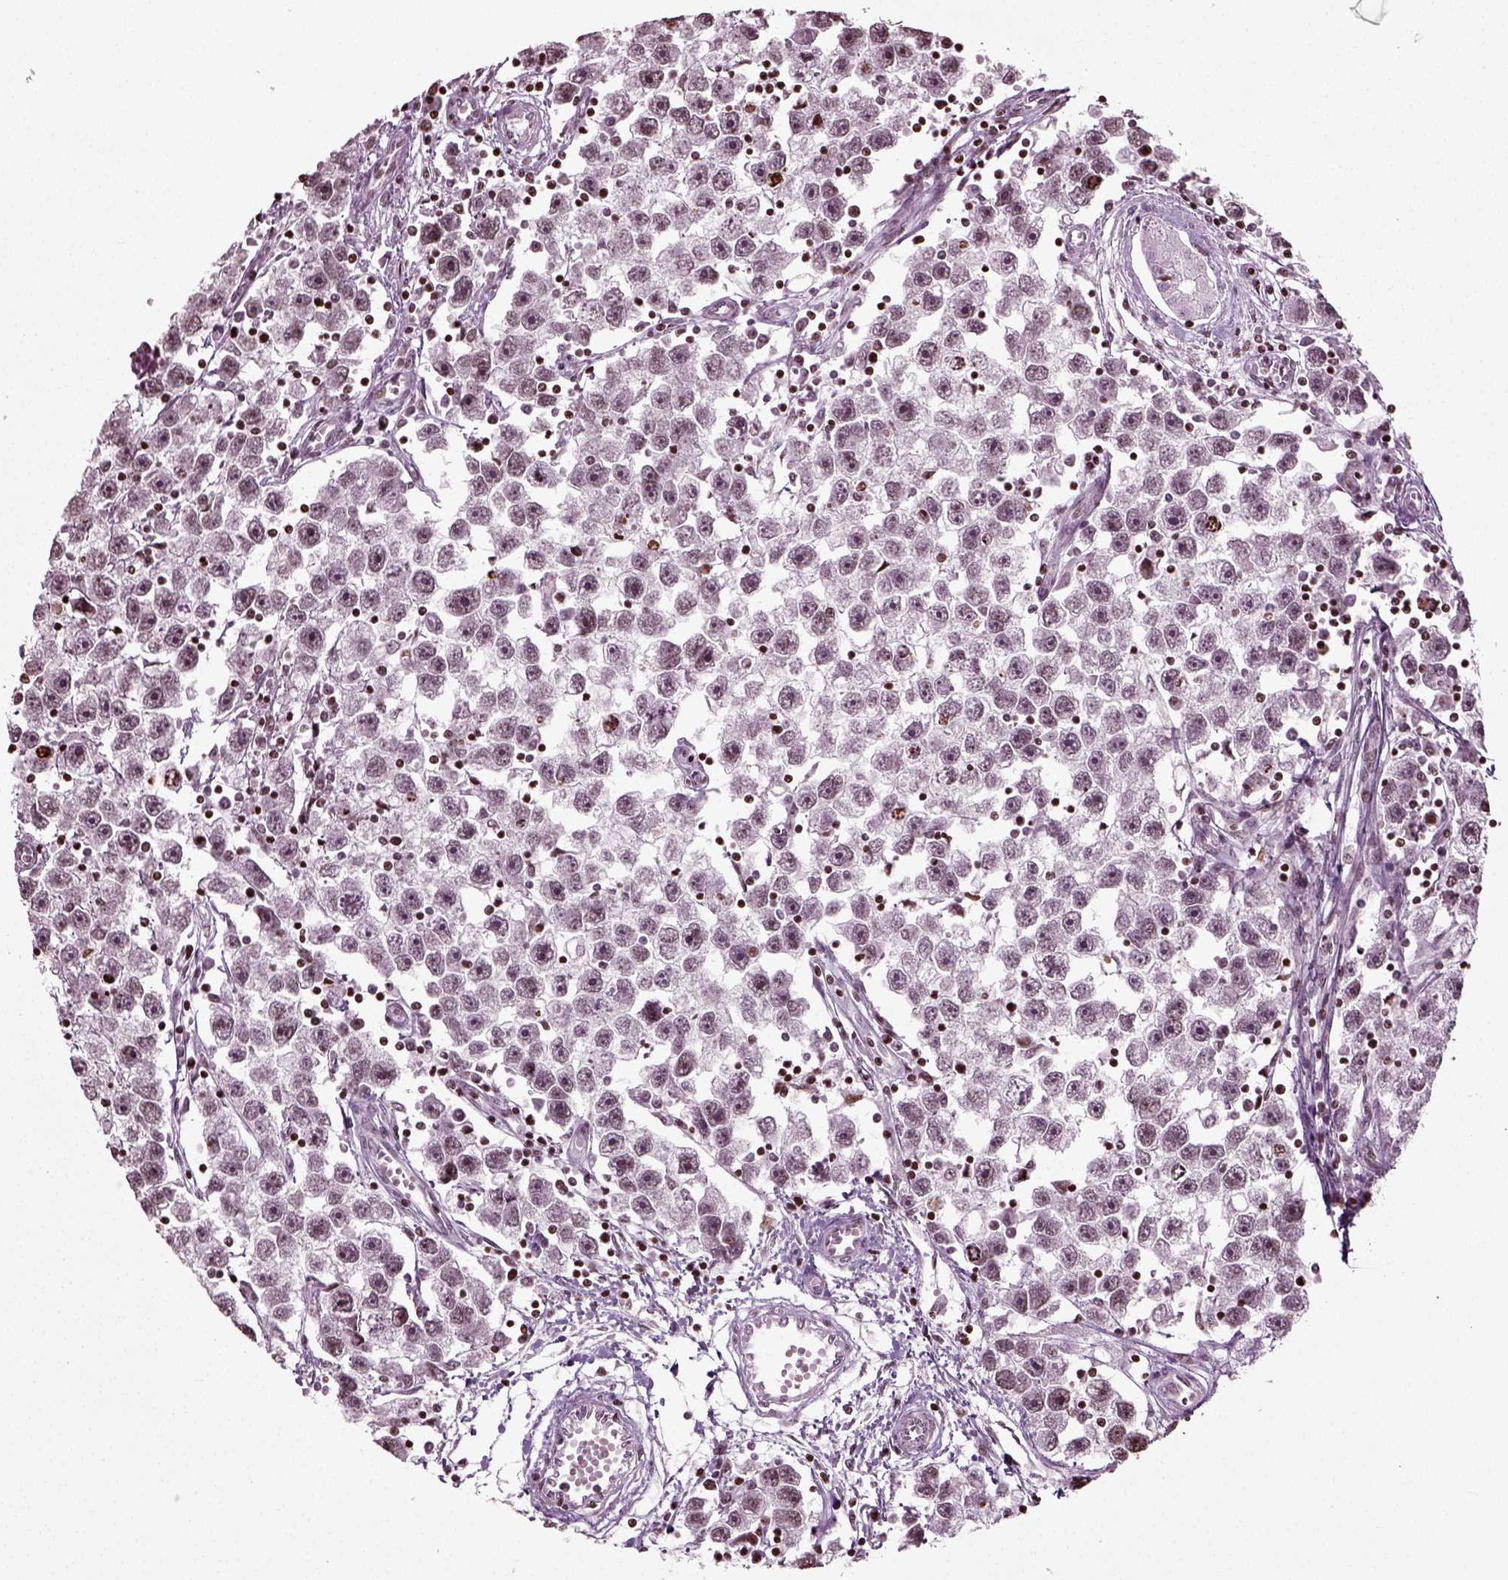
{"staining": {"intensity": "negative", "quantity": "none", "location": "none"}, "tissue": "testis cancer", "cell_type": "Tumor cells", "image_type": "cancer", "snomed": [{"axis": "morphology", "description": "Seminoma, NOS"}, {"axis": "topography", "description": "Testis"}], "caption": "Tumor cells are negative for brown protein staining in testis seminoma. (Brightfield microscopy of DAB (3,3'-diaminobenzidine) immunohistochemistry (IHC) at high magnification).", "gene": "HEYL", "patient": {"sex": "male", "age": 30}}